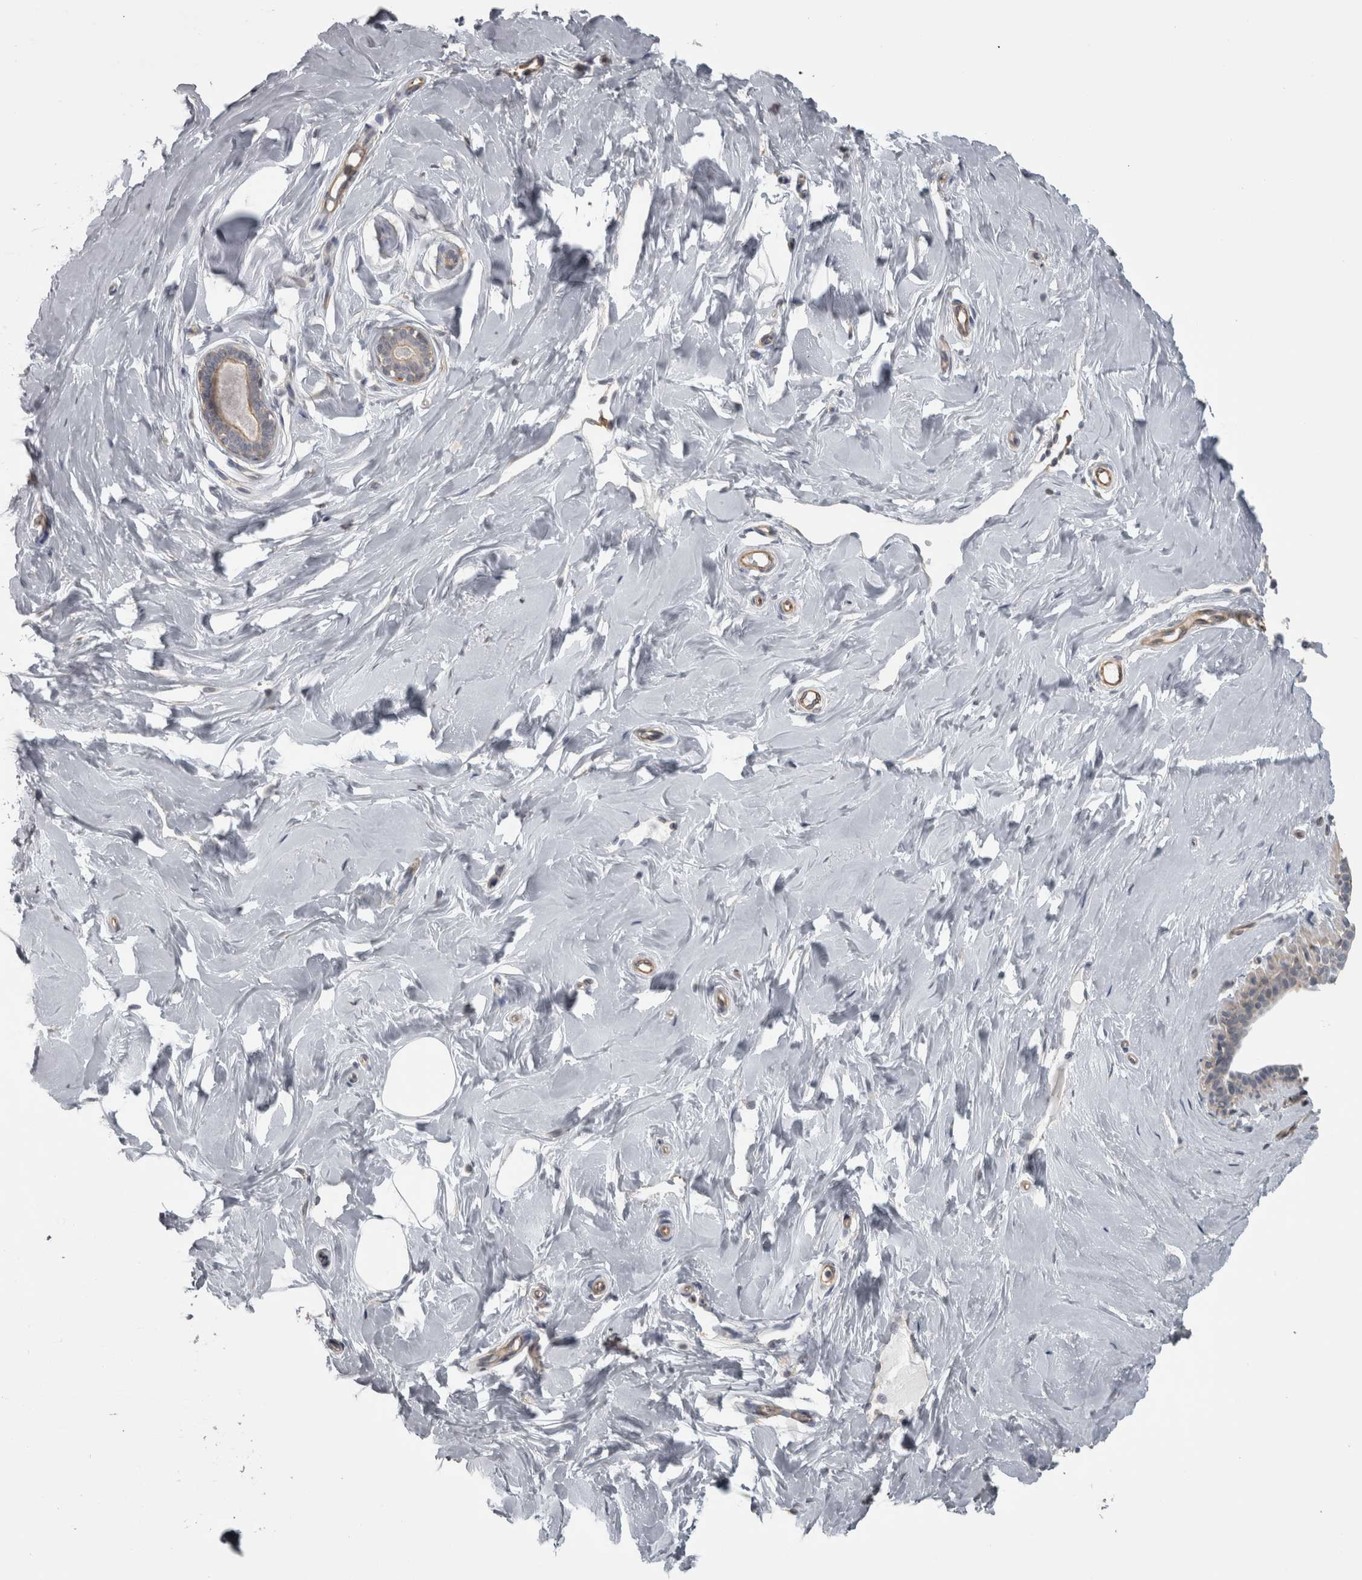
{"staining": {"intensity": "negative", "quantity": "none", "location": "none"}, "tissue": "breast", "cell_type": "Adipocytes", "image_type": "normal", "snomed": [{"axis": "morphology", "description": "Normal tissue, NOS"}, {"axis": "topography", "description": "Breast"}], "caption": "Adipocytes show no significant protein staining in normal breast. (Immunohistochemistry (ihc), brightfield microscopy, high magnification).", "gene": "PPP1R12B", "patient": {"sex": "female", "age": 23}}